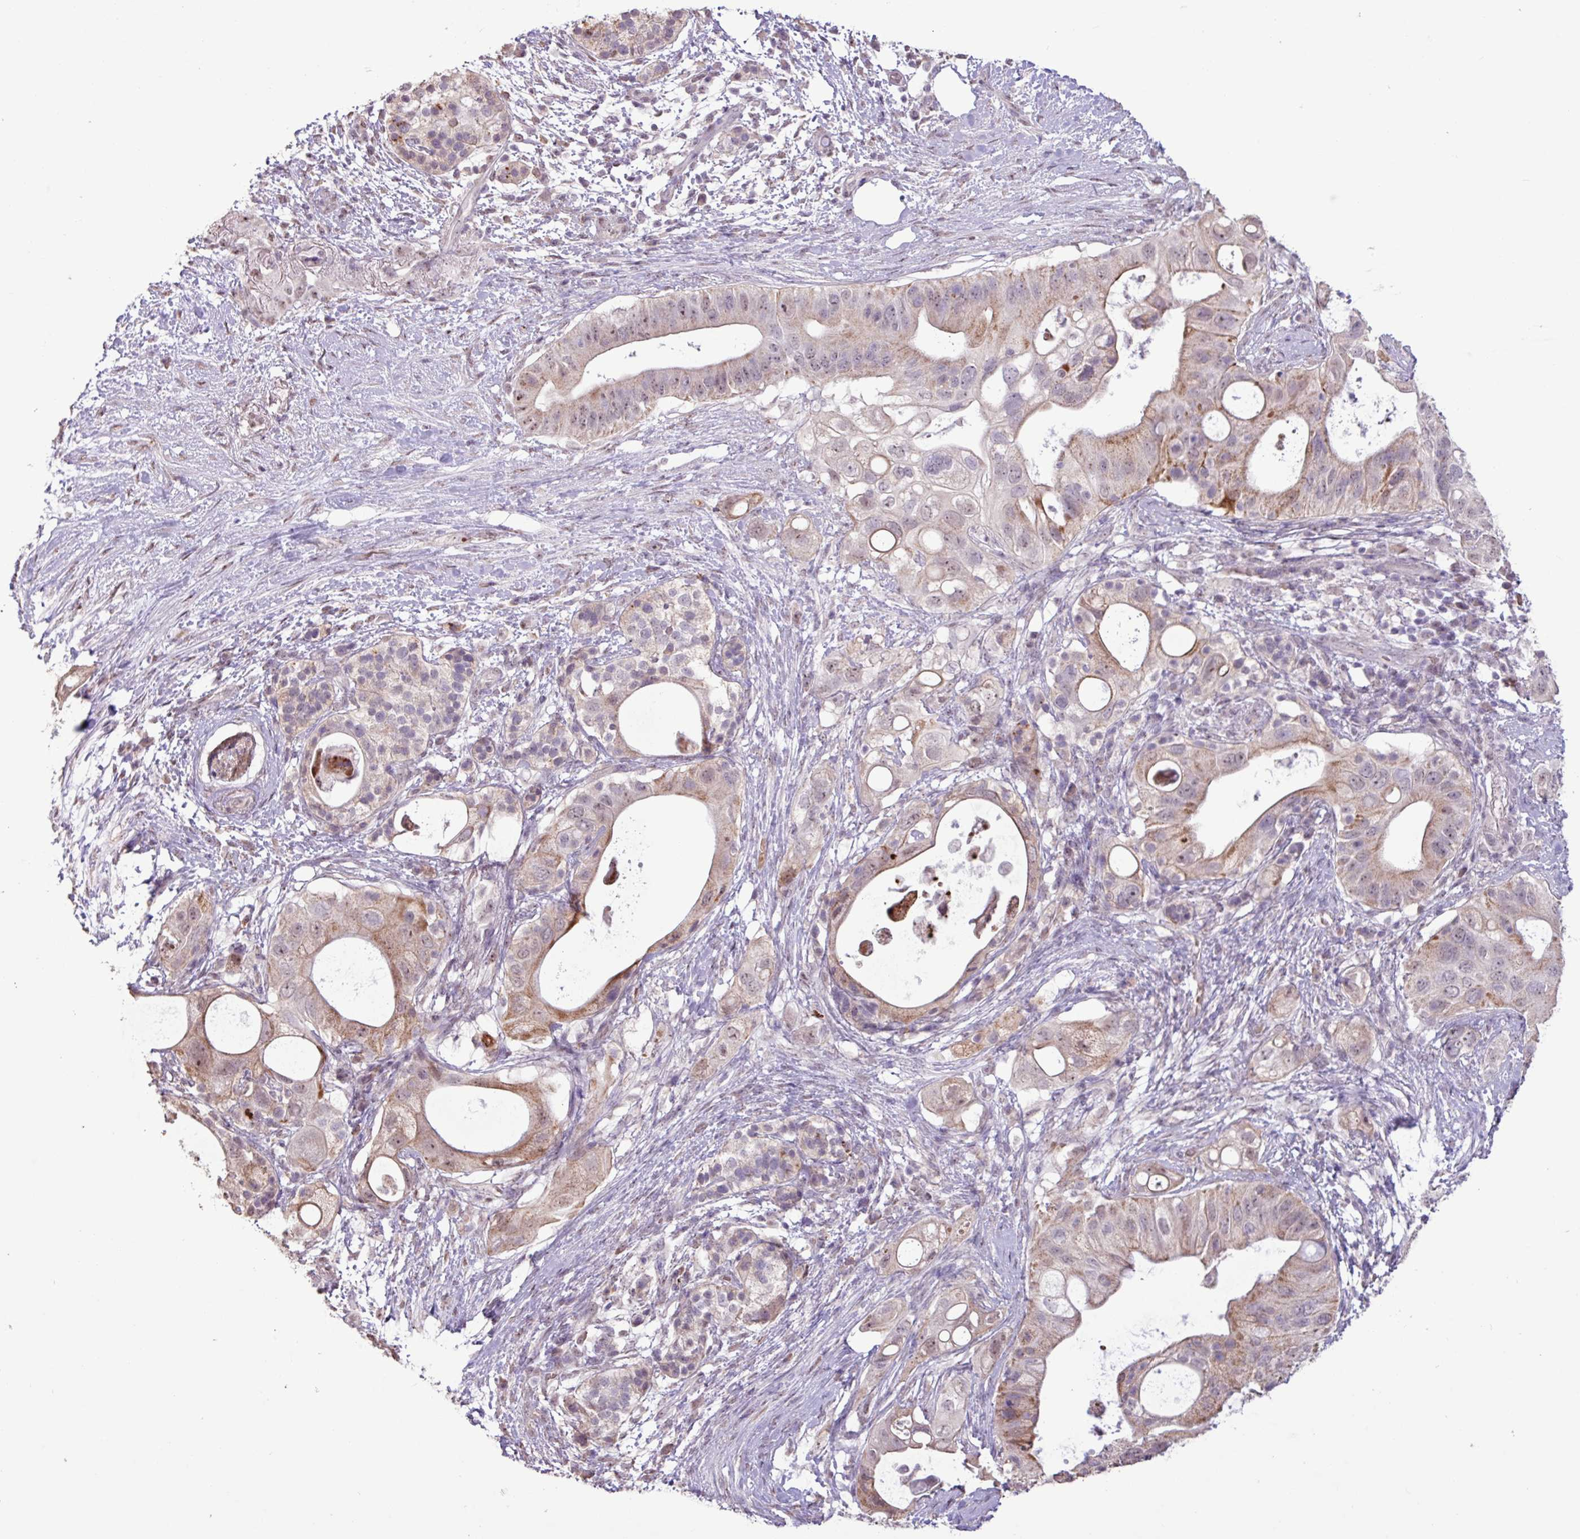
{"staining": {"intensity": "moderate", "quantity": "25%-75%", "location": "cytoplasmic/membranous,nuclear"}, "tissue": "pancreatic cancer", "cell_type": "Tumor cells", "image_type": "cancer", "snomed": [{"axis": "morphology", "description": "Adenocarcinoma, NOS"}, {"axis": "topography", "description": "Pancreas"}], "caption": "This is an image of immunohistochemistry (IHC) staining of adenocarcinoma (pancreatic), which shows moderate expression in the cytoplasmic/membranous and nuclear of tumor cells.", "gene": "L3MBTL3", "patient": {"sex": "female", "age": 72}}